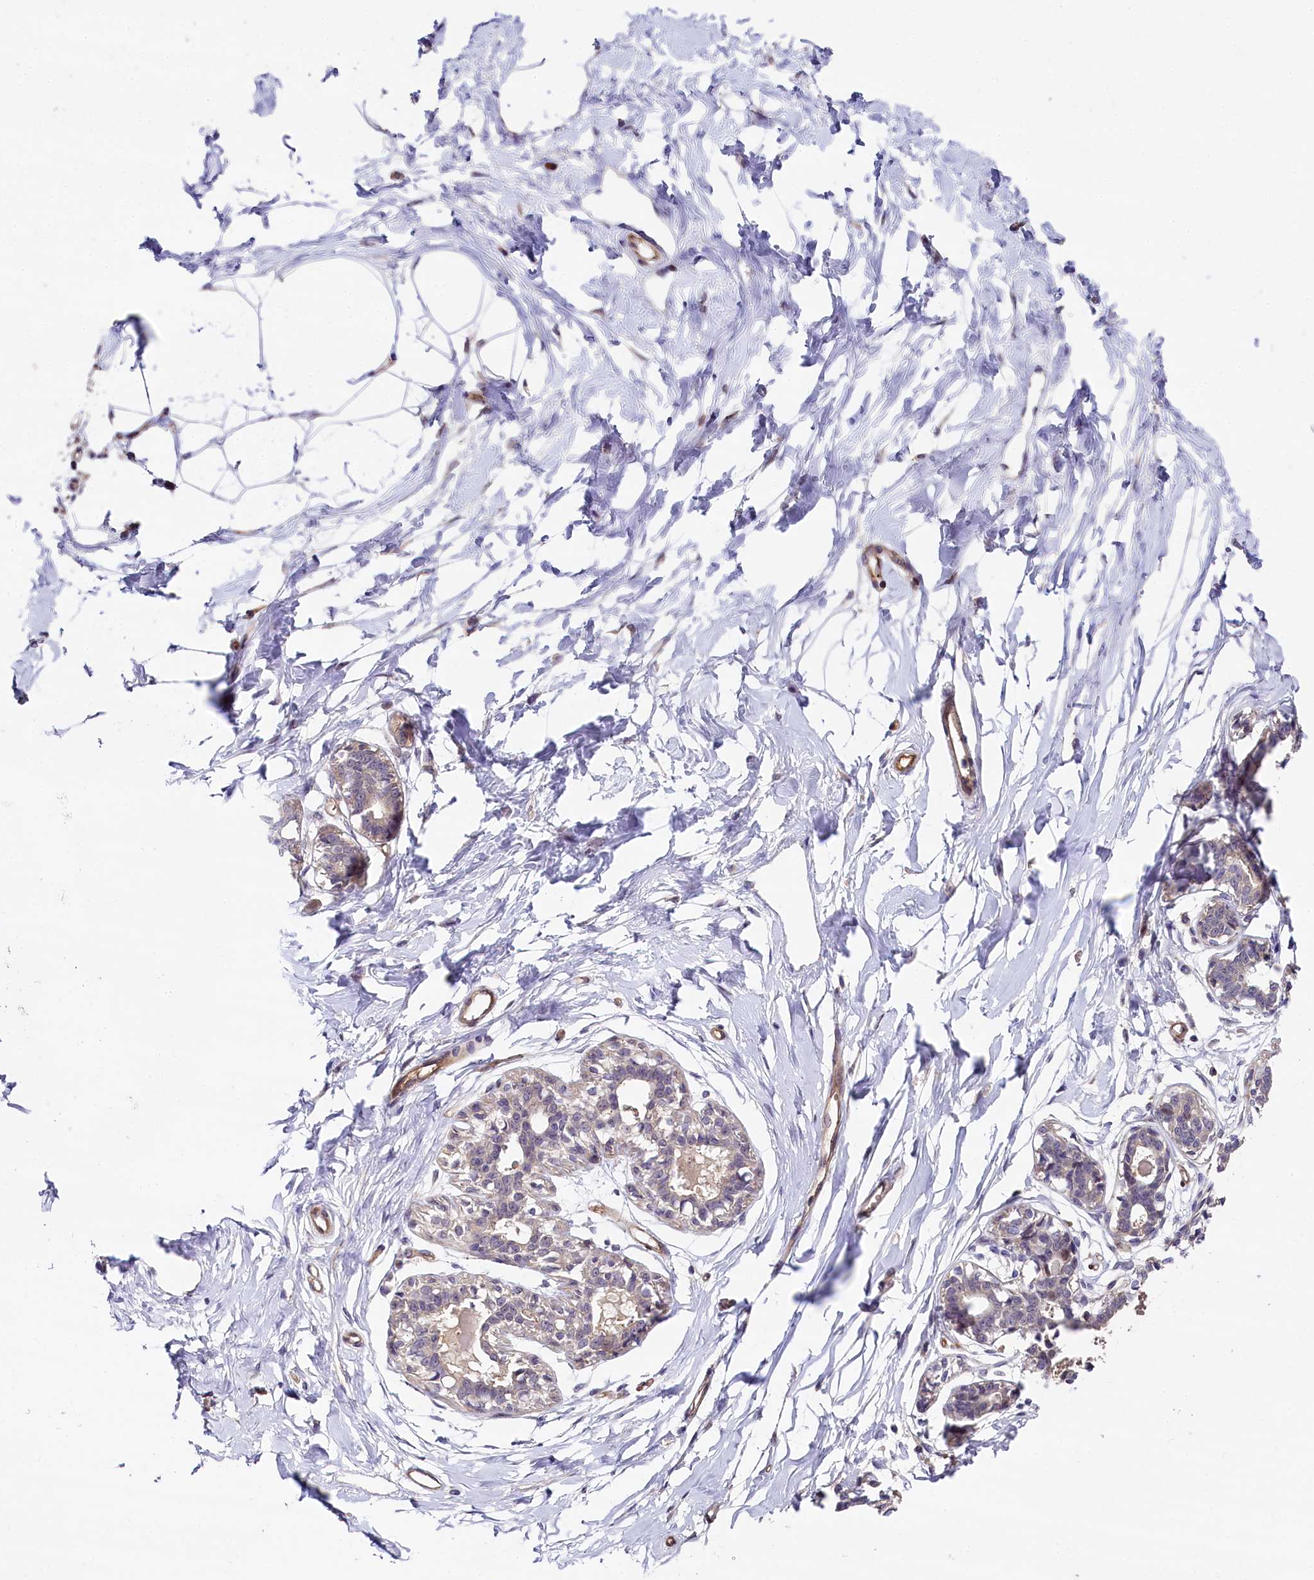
{"staining": {"intensity": "negative", "quantity": "none", "location": "none"}, "tissue": "breast", "cell_type": "Adipocytes", "image_type": "normal", "snomed": [{"axis": "morphology", "description": "Normal tissue, NOS"}, {"axis": "topography", "description": "Breast"}], "caption": "This histopathology image is of unremarkable breast stained with immunohistochemistry (IHC) to label a protein in brown with the nuclei are counter-stained blue. There is no staining in adipocytes.", "gene": "SNRK", "patient": {"sex": "female", "age": 45}}